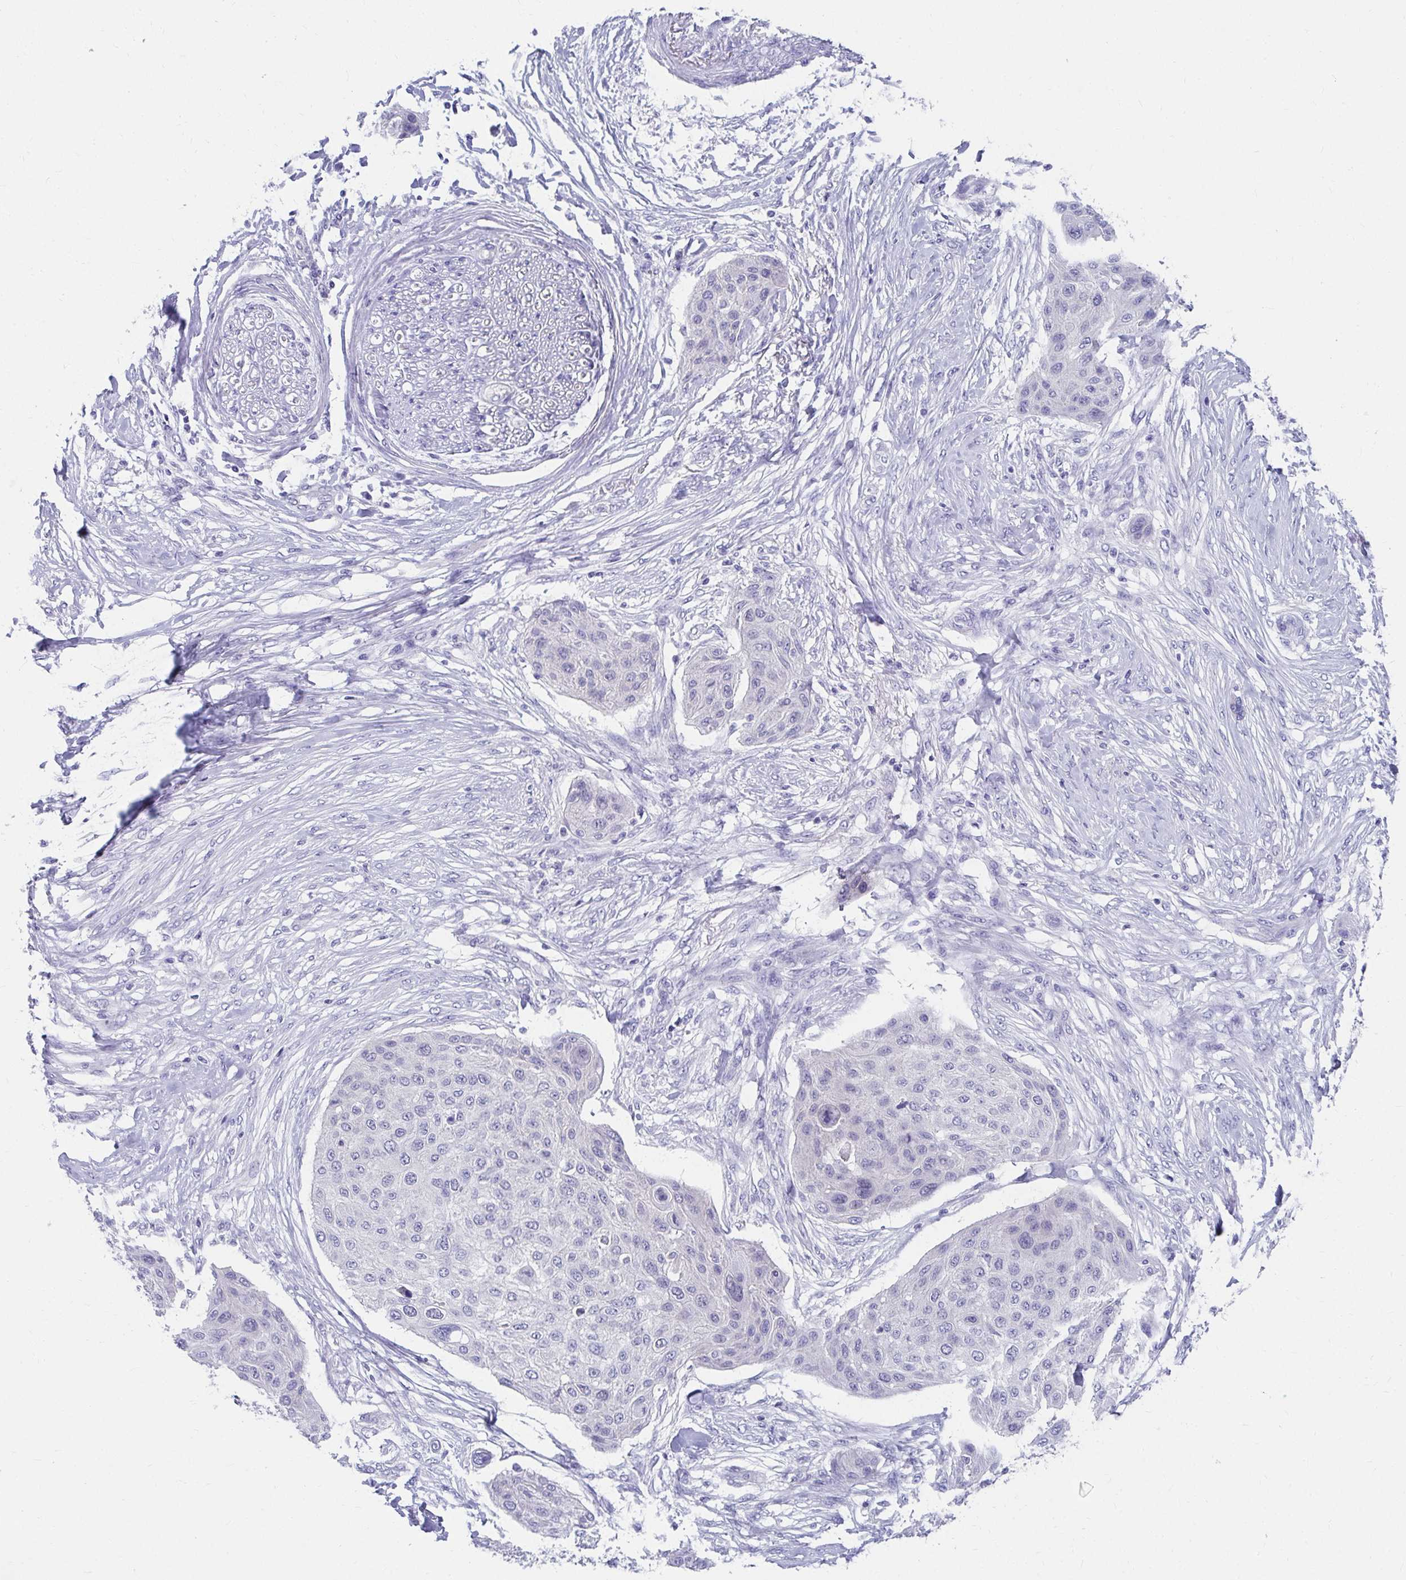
{"staining": {"intensity": "negative", "quantity": "none", "location": "none"}, "tissue": "skin cancer", "cell_type": "Tumor cells", "image_type": "cancer", "snomed": [{"axis": "morphology", "description": "Squamous cell carcinoma, NOS"}, {"axis": "topography", "description": "Skin"}], "caption": "Photomicrograph shows no significant protein expression in tumor cells of skin squamous cell carcinoma.", "gene": "C19orf81", "patient": {"sex": "female", "age": 87}}